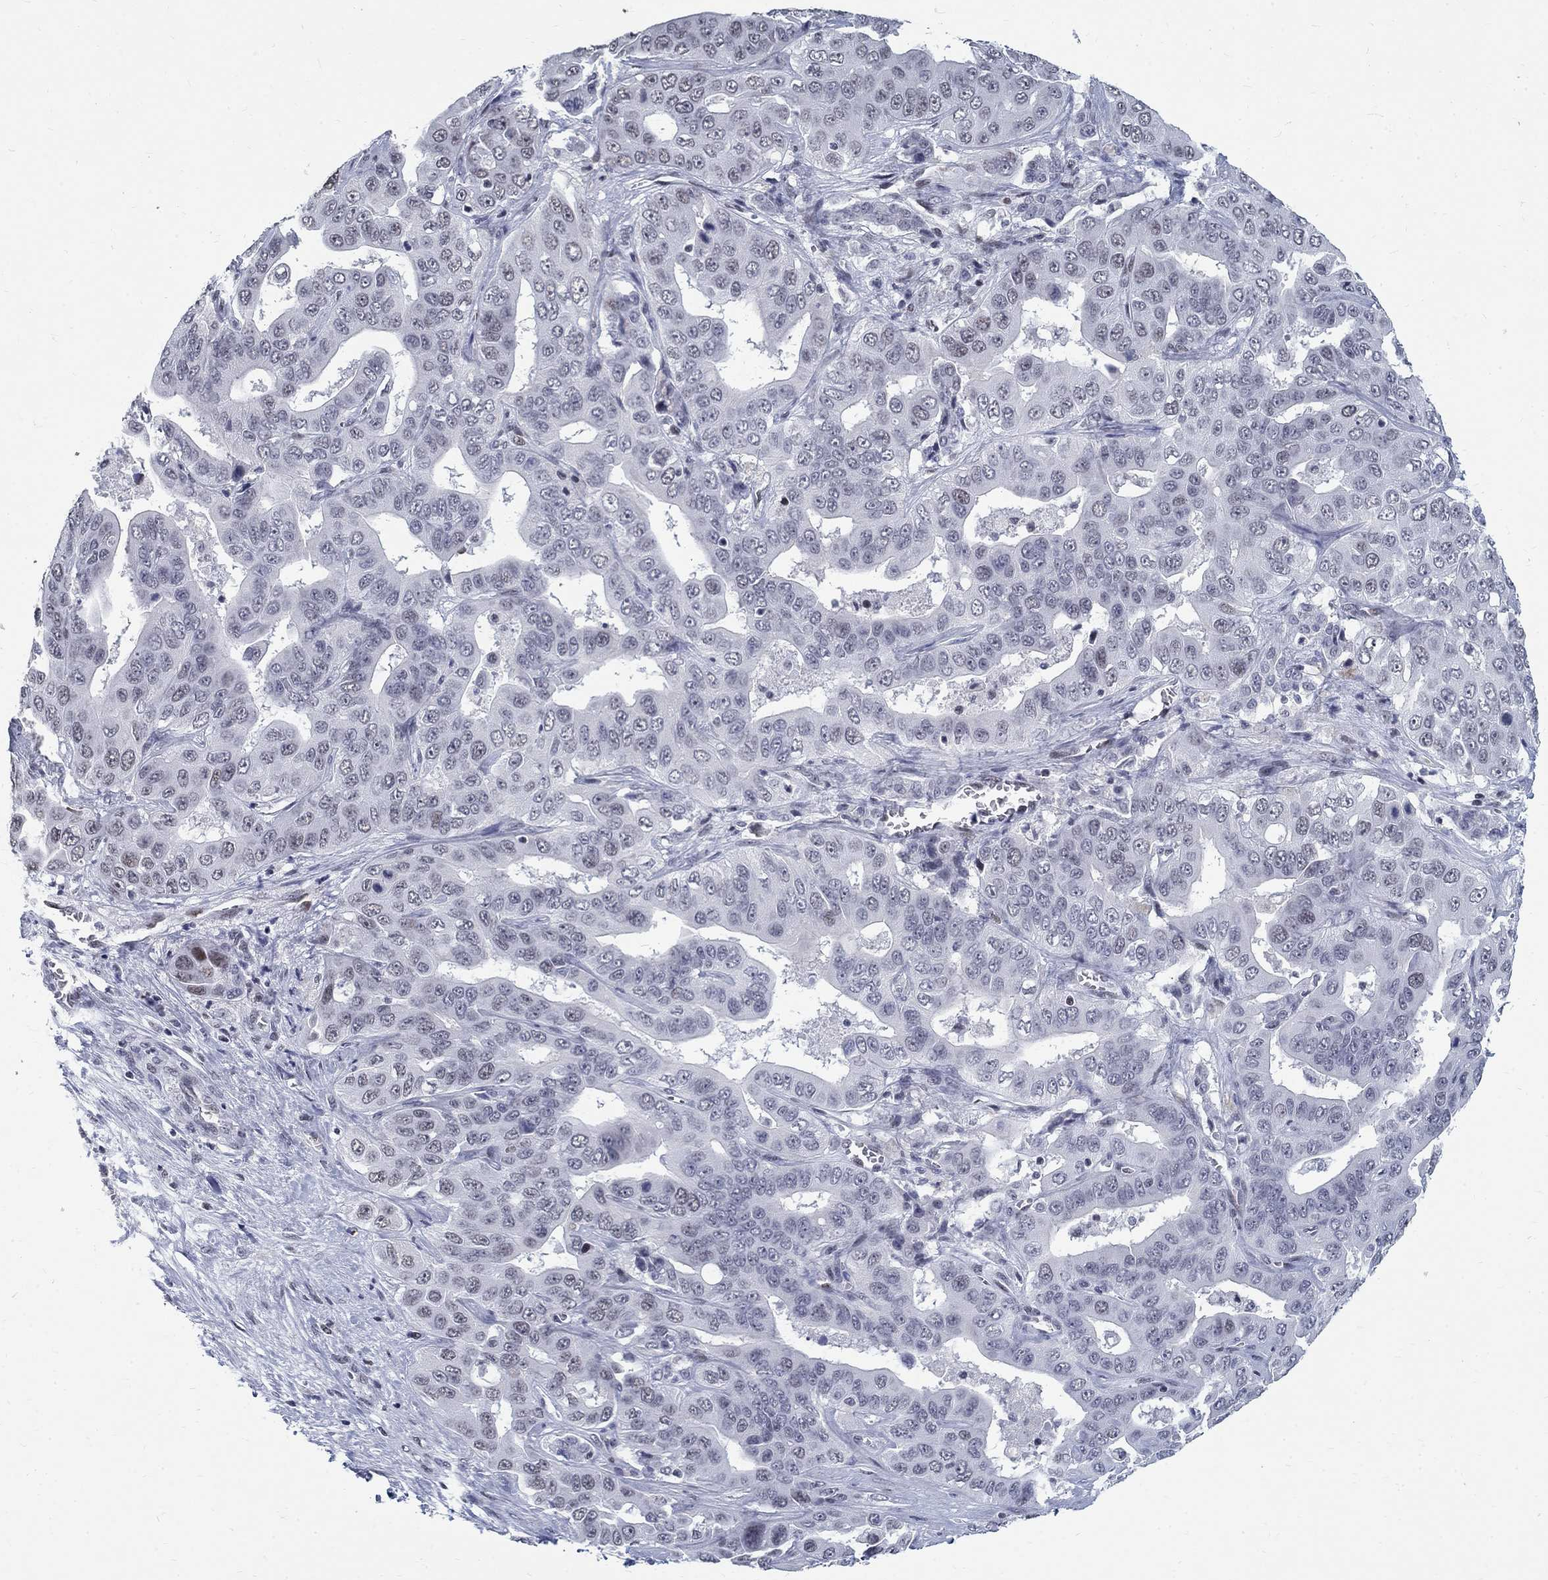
{"staining": {"intensity": "weak", "quantity": "<25%", "location": "nuclear"}, "tissue": "liver cancer", "cell_type": "Tumor cells", "image_type": "cancer", "snomed": [{"axis": "morphology", "description": "Cholangiocarcinoma"}, {"axis": "topography", "description": "Liver"}], "caption": "Immunohistochemistry (IHC) histopathology image of neoplastic tissue: liver cancer (cholangiocarcinoma) stained with DAB (3,3'-diaminobenzidine) reveals no significant protein expression in tumor cells.", "gene": "BHLHE22", "patient": {"sex": "female", "age": 52}}